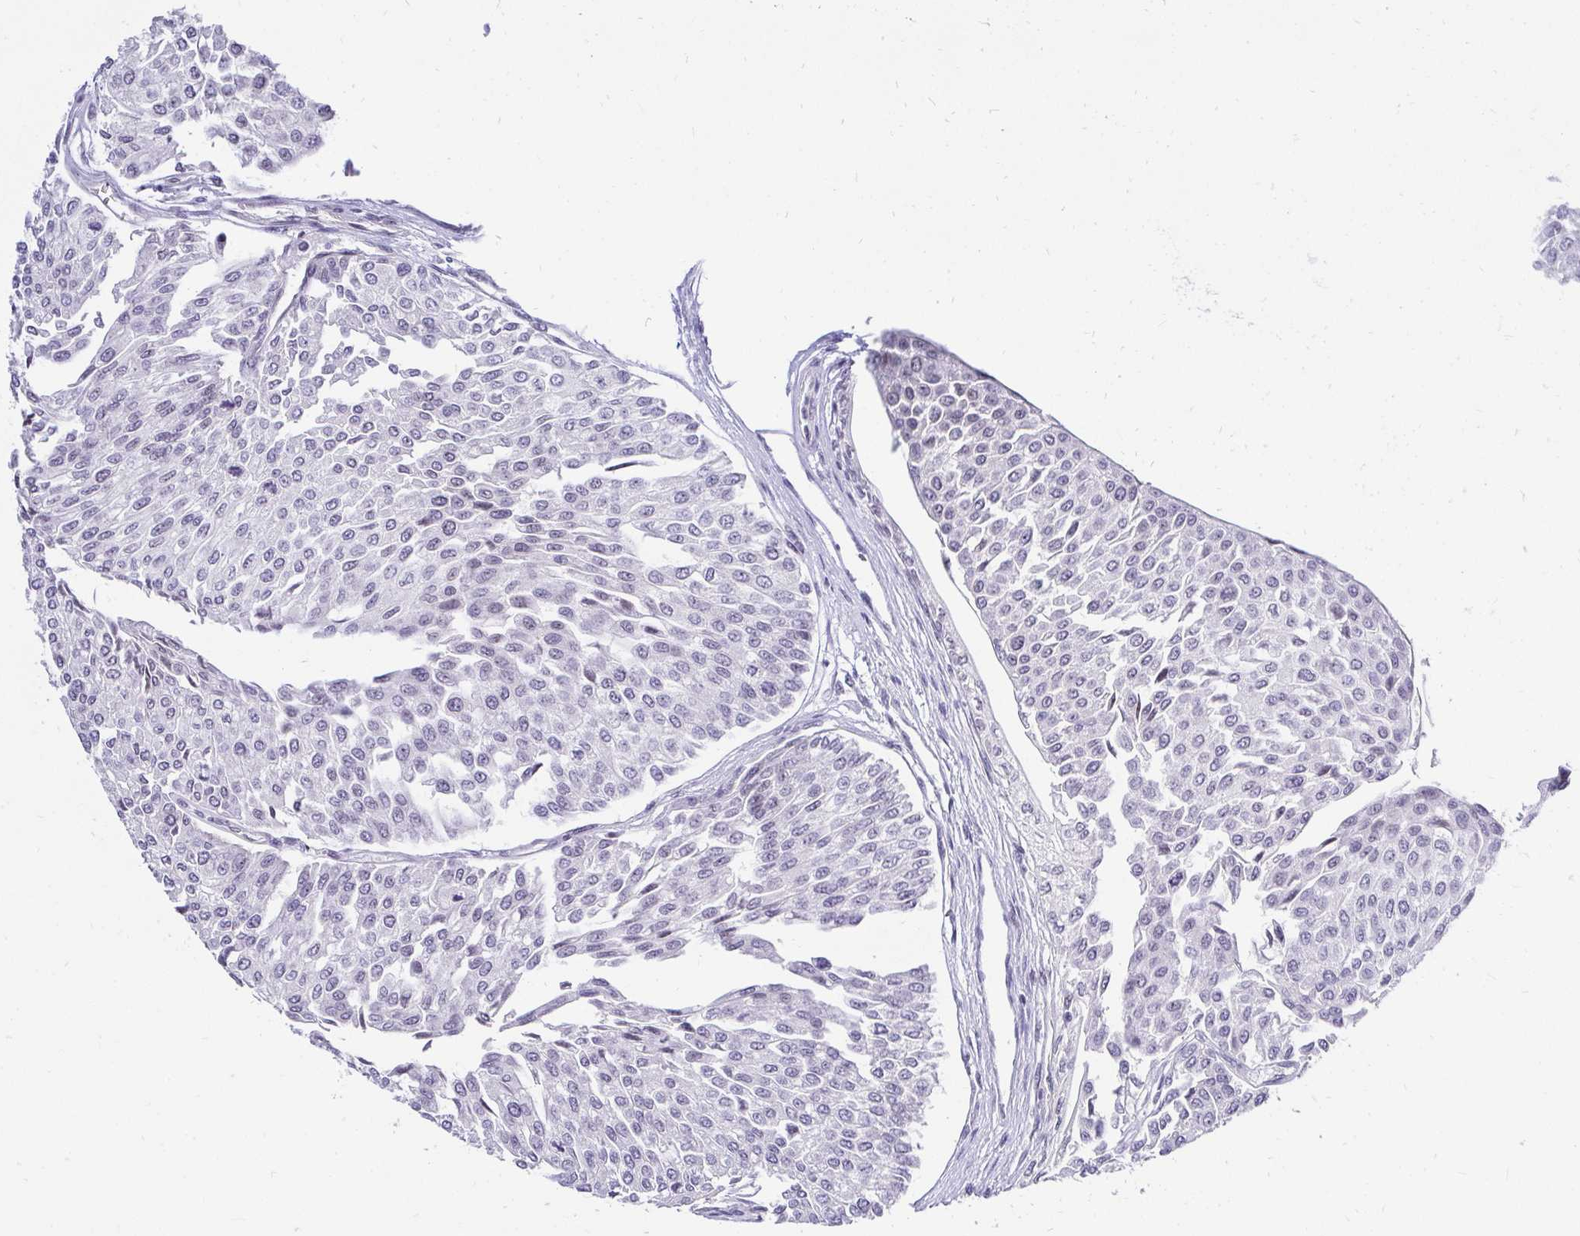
{"staining": {"intensity": "negative", "quantity": "none", "location": "none"}, "tissue": "urothelial cancer", "cell_type": "Tumor cells", "image_type": "cancer", "snomed": [{"axis": "morphology", "description": "Urothelial carcinoma, NOS"}, {"axis": "topography", "description": "Urinary bladder"}], "caption": "High magnification brightfield microscopy of urothelial cancer stained with DAB (brown) and counterstained with hematoxylin (blue): tumor cells show no significant positivity.", "gene": "ZNF860", "patient": {"sex": "male", "age": 67}}